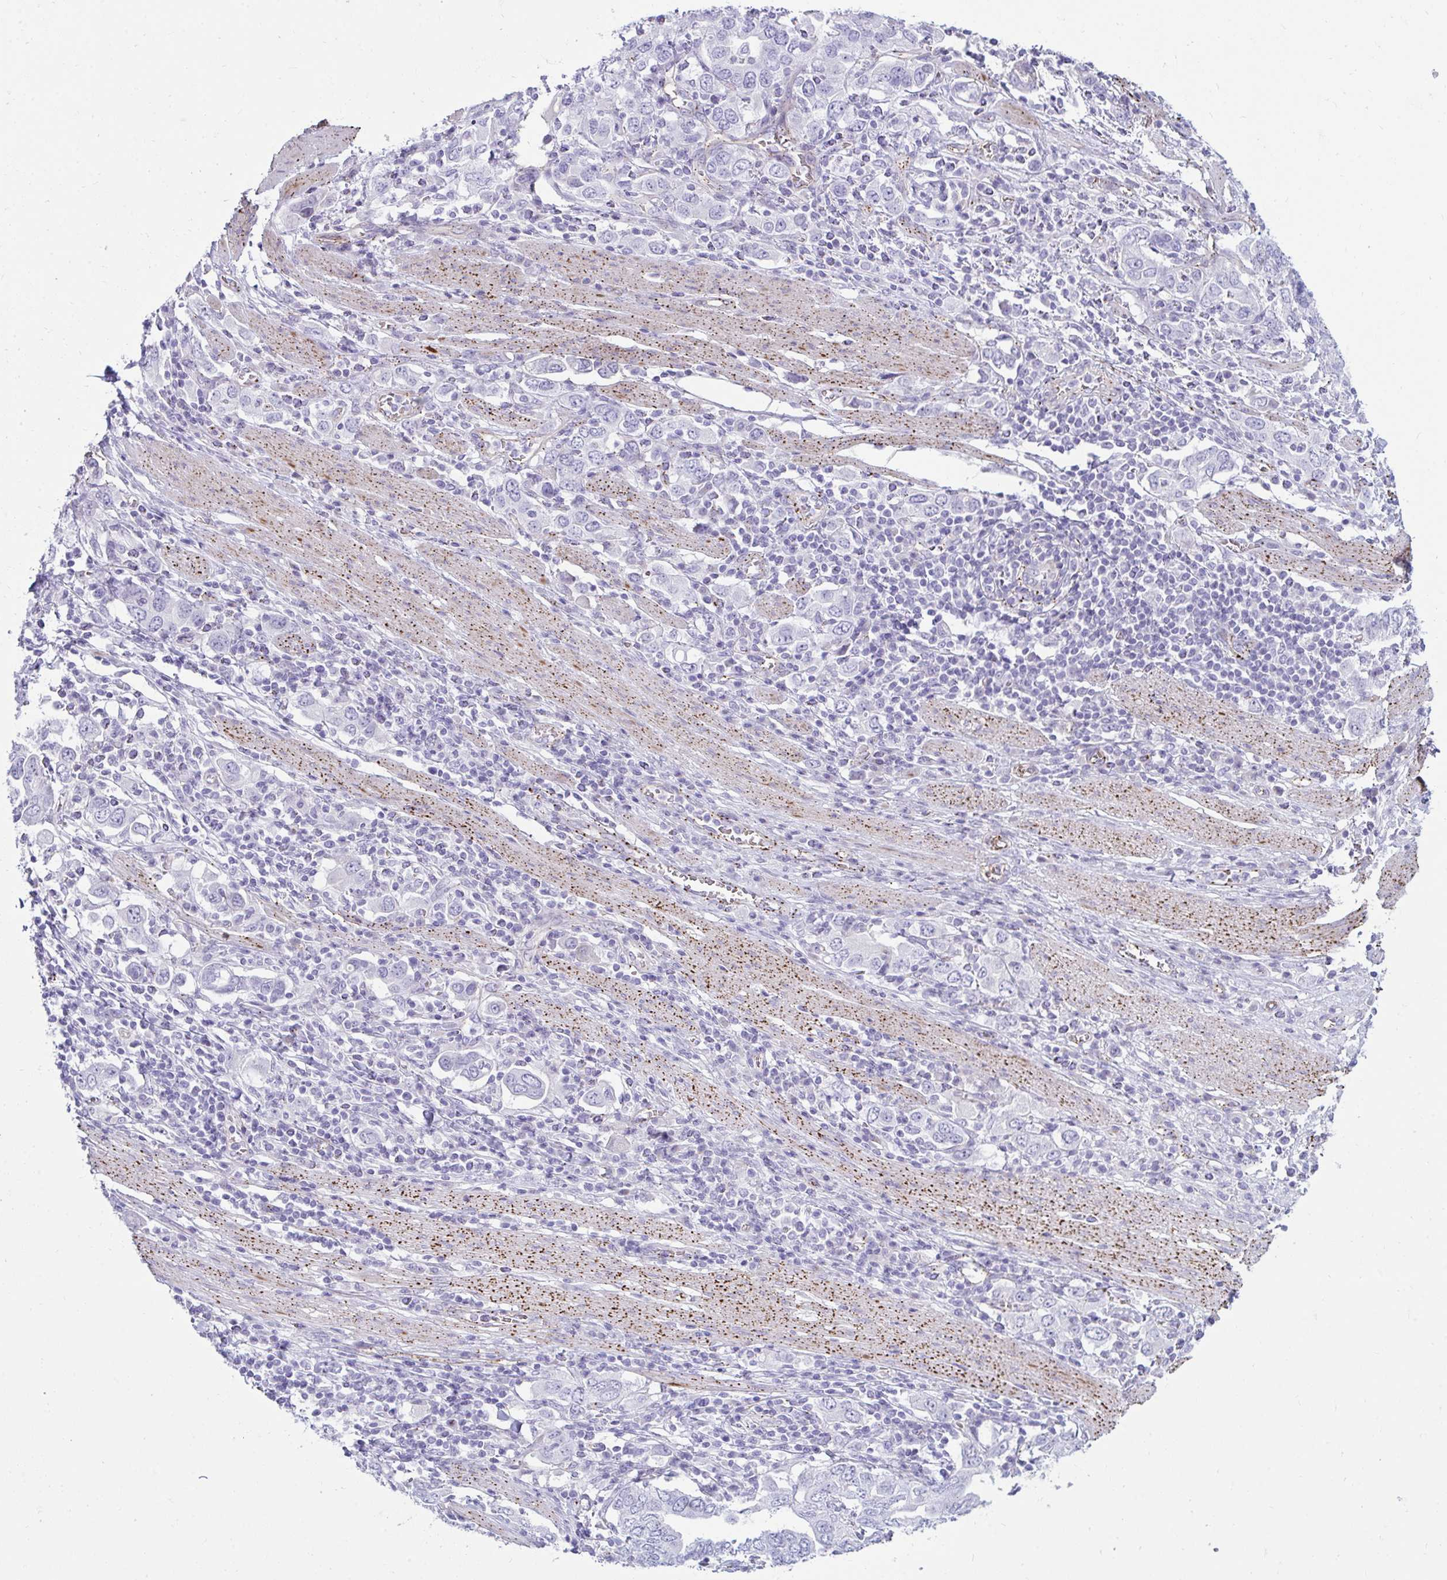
{"staining": {"intensity": "negative", "quantity": "none", "location": "none"}, "tissue": "stomach cancer", "cell_type": "Tumor cells", "image_type": "cancer", "snomed": [{"axis": "morphology", "description": "Adenocarcinoma, NOS"}, {"axis": "topography", "description": "Stomach, upper"}, {"axis": "topography", "description": "Stomach"}], "caption": "DAB immunohistochemical staining of adenocarcinoma (stomach) shows no significant expression in tumor cells.", "gene": "UBL3", "patient": {"sex": "male", "age": 62}}